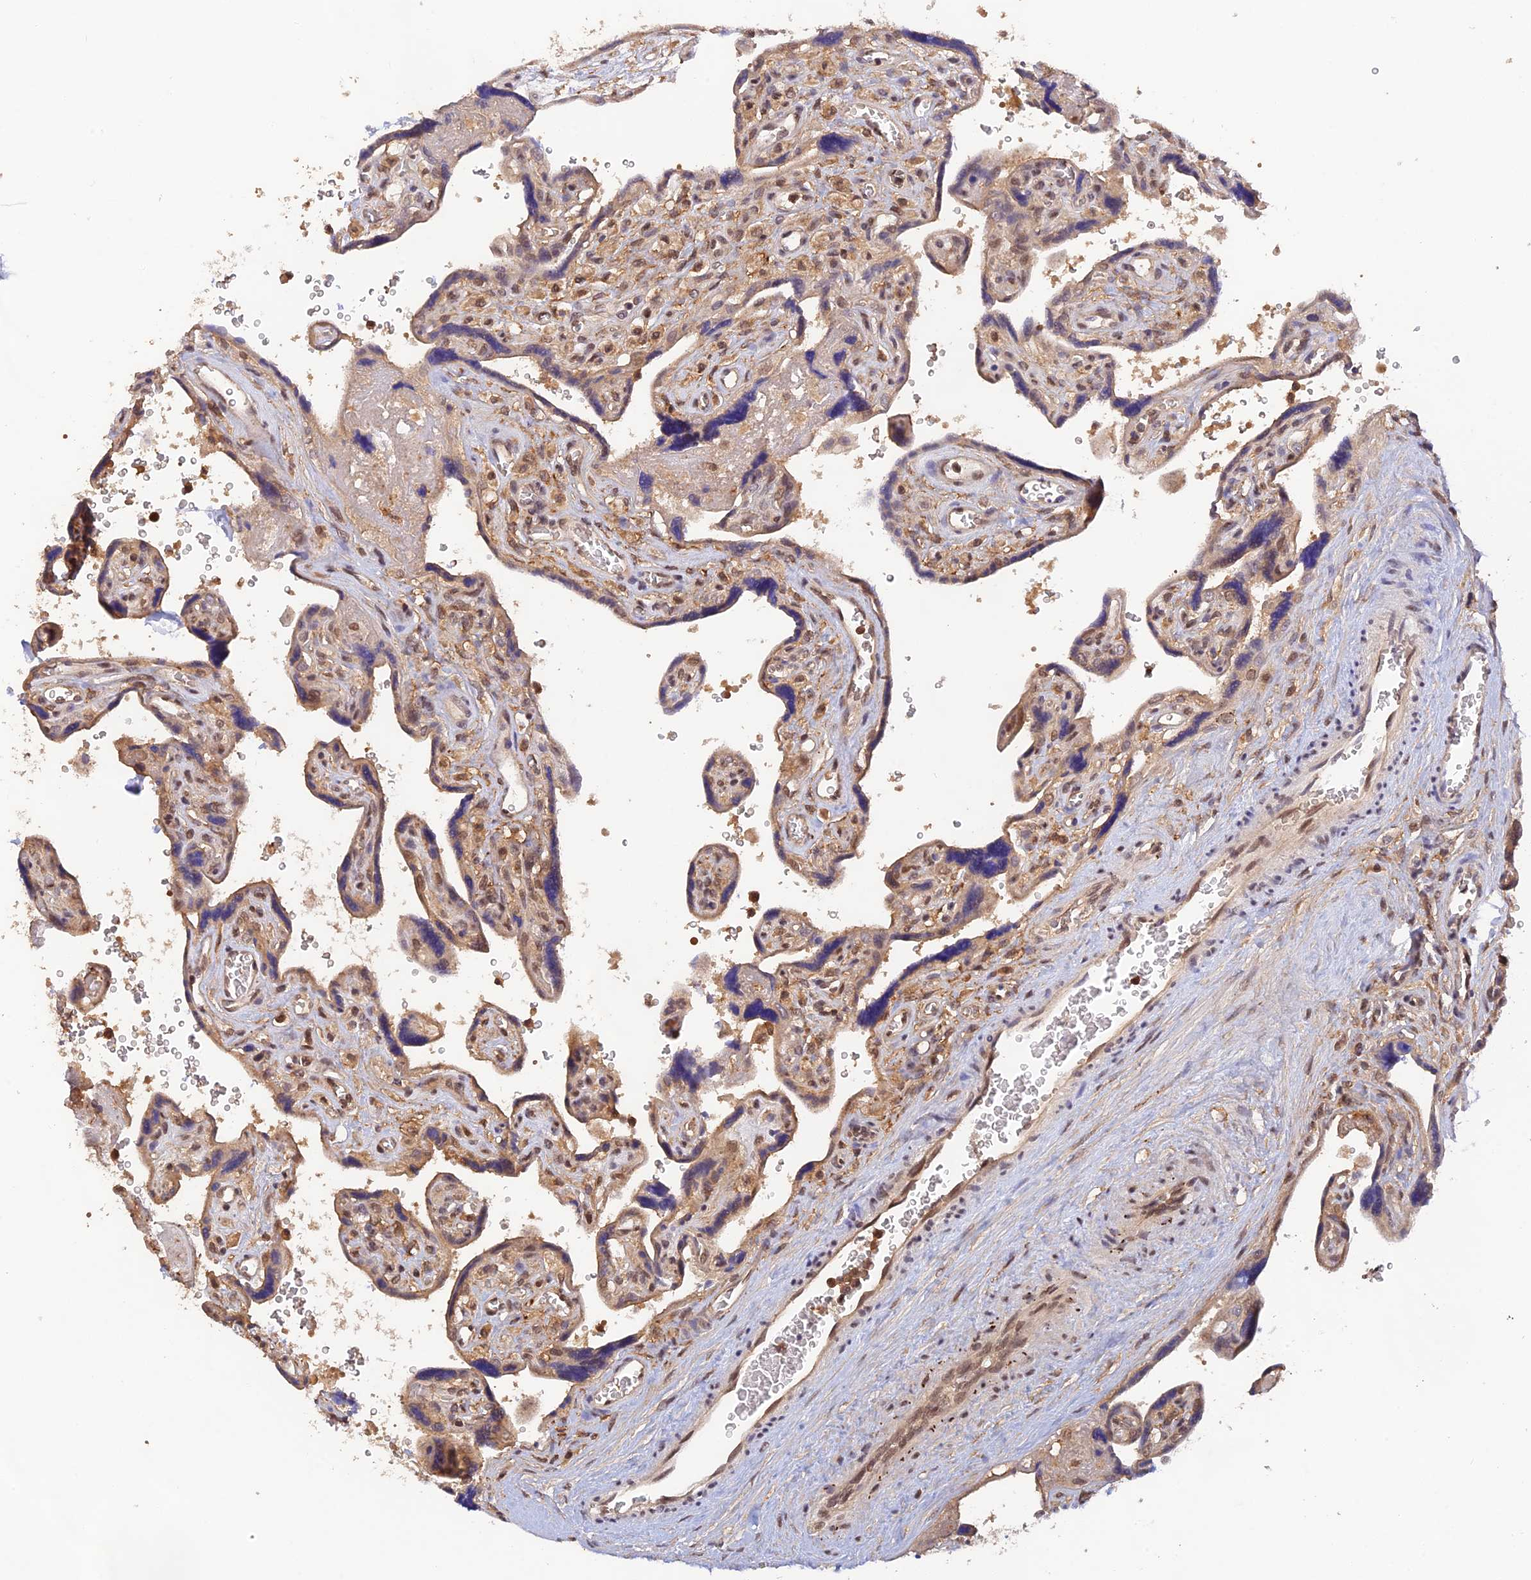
{"staining": {"intensity": "moderate", "quantity": "25%-75%", "location": "cytoplasmic/membranous,nuclear"}, "tissue": "placenta", "cell_type": "Trophoblastic cells", "image_type": "normal", "snomed": [{"axis": "morphology", "description": "Normal tissue, NOS"}, {"axis": "topography", "description": "Placenta"}], "caption": "Immunohistochemistry staining of unremarkable placenta, which demonstrates medium levels of moderate cytoplasmic/membranous,nuclear staining in approximately 25%-75% of trophoblastic cells indicating moderate cytoplasmic/membranous,nuclear protein expression. The staining was performed using DAB (brown) for protein detection and nuclei were counterstained in hematoxylin (blue).", "gene": "ZNF436", "patient": {"sex": "female", "age": 39}}